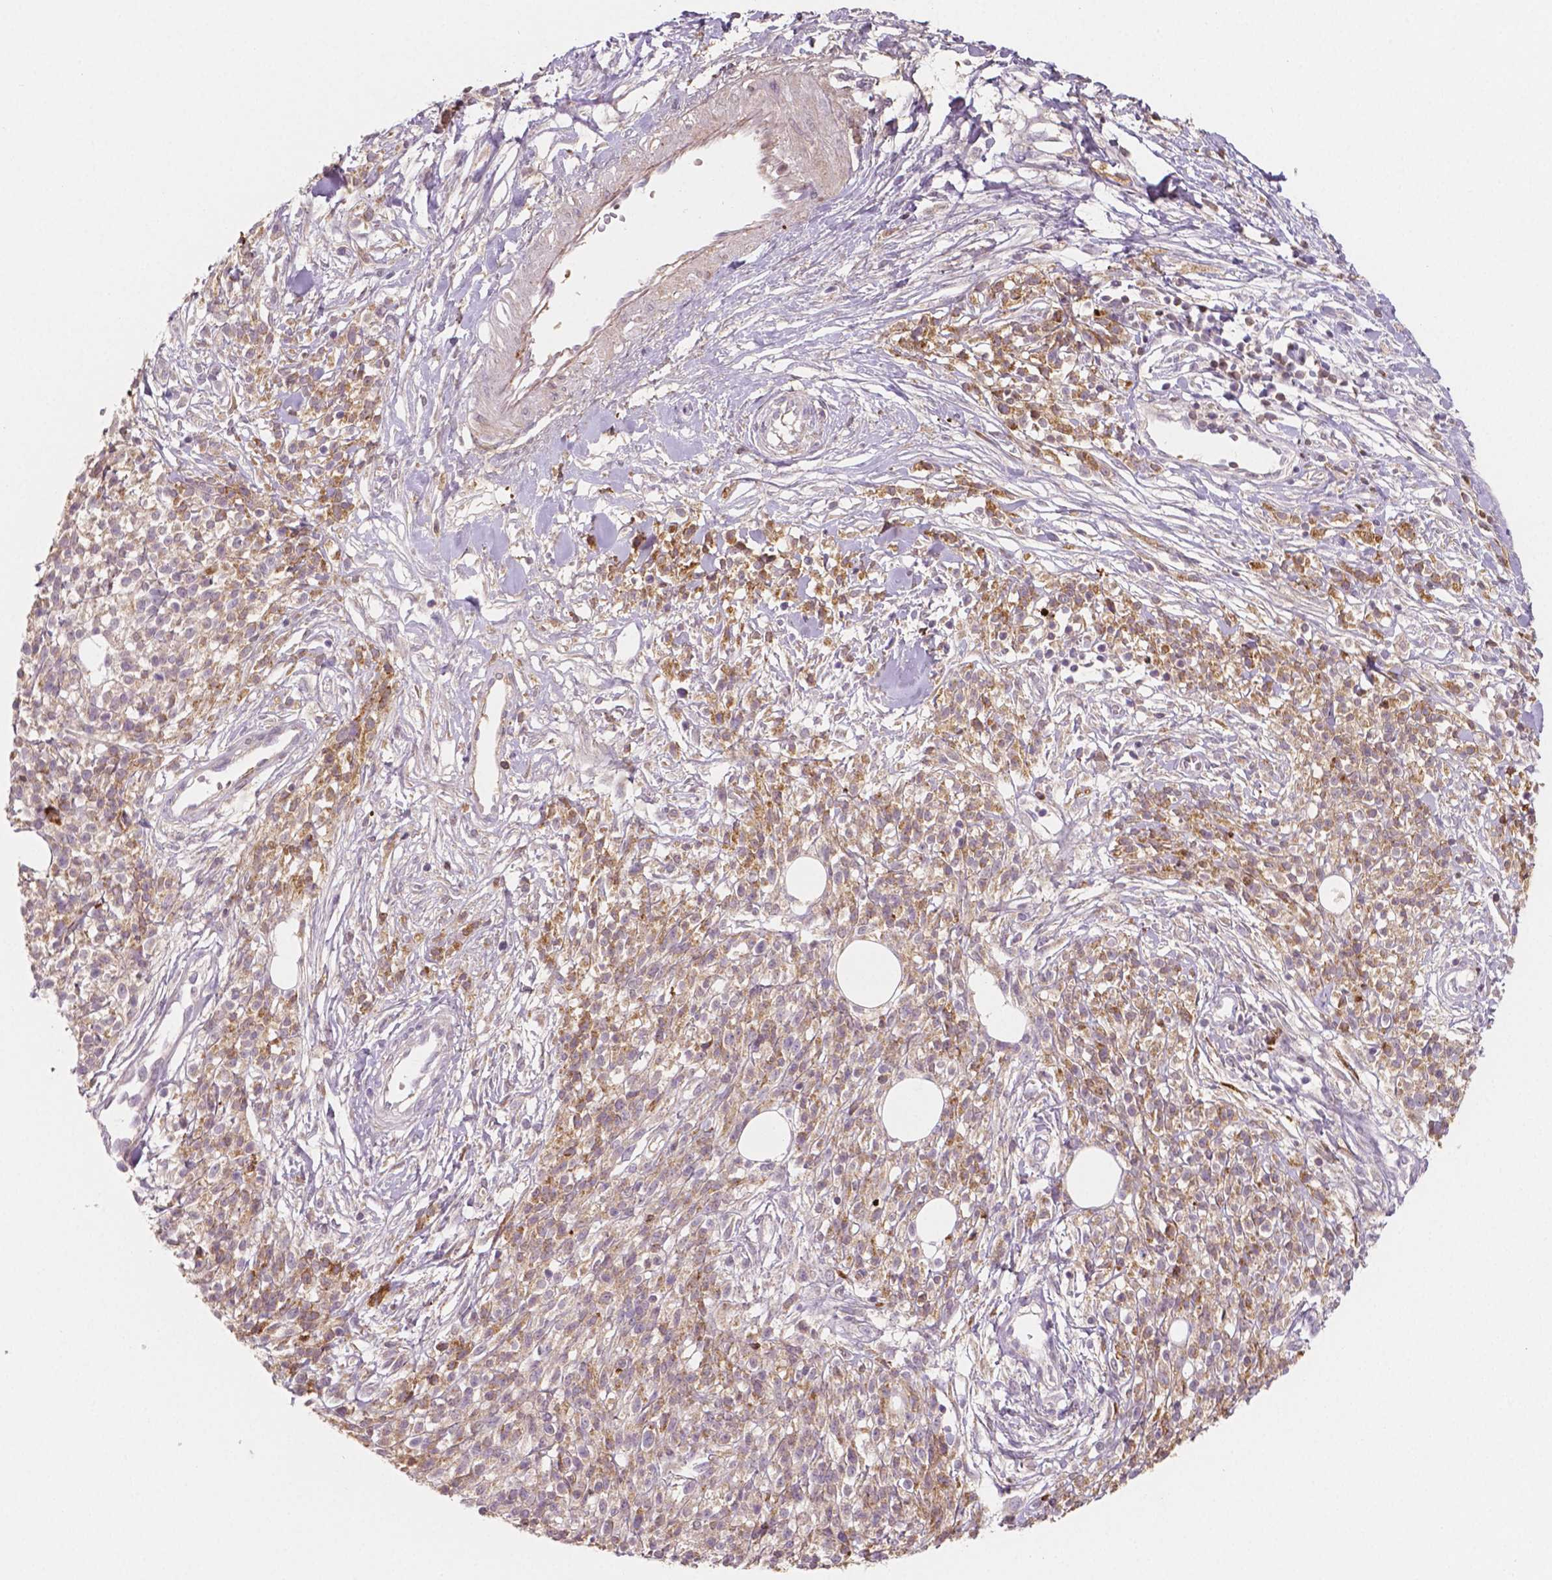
{"staining": {"intensity": "weak", "quantity": "25%-75%", "location": "cytoplasmic/membranous"}, "tissue": "melanoma", "cell_type": "Tumor cells", "image_type": "cancer", "snomed": [{"axis": "morphology", "description": "Malignant melanoma, NOS"}, {"axis": "topography", "description": "Skin"}, {"axis": "topography", "description": "Skin of trunk"}], "caption": "DAB (3,3'-diaminobenzidine) immunohistochemical staining of human malignant melanoma shows weak cytoplasmic/membranous protein expression in about 25%-75% of tumor cells. (DAB = brown stain, brightfield microscopy at high magnification).", "gene": "APOA4", "patient": {"sex": "male", "age": 74}}